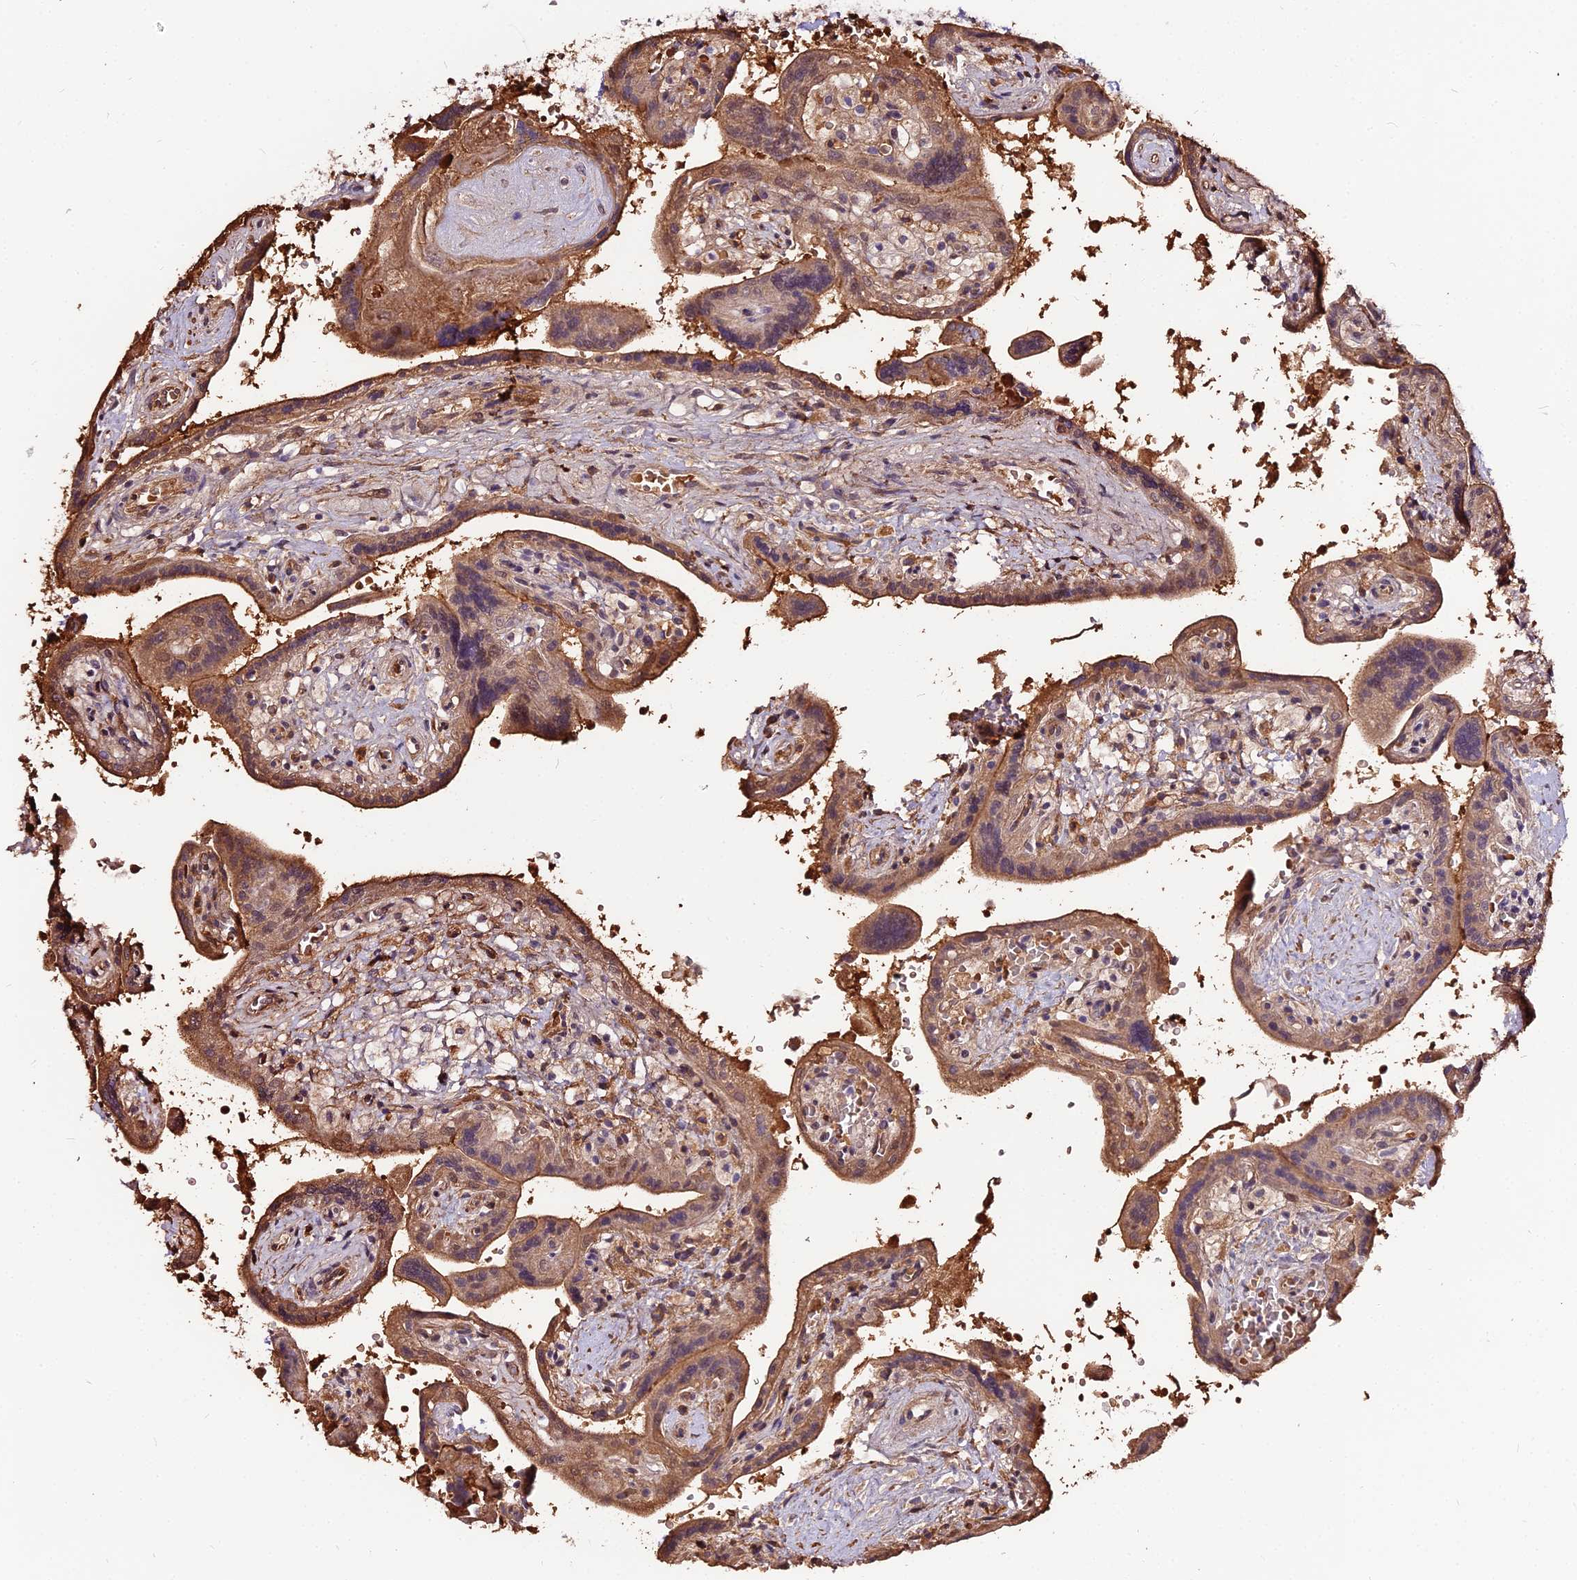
{"staining": {"intensity": "moderate", "quantity": ">75%", "location": "cytoplasmic/membranous"}, "tissue": "placenta", "cell_type": "Trophoblastic cells", "image_type": "normal", "snomed": [{"axis": "morphology", "description": "Normal tissue, NOS"}, {"axis": "topography", "description": "Placenta"}], "caption": "A brown stain shows moderate cytoplasmic/membranous expression of a protein in trophoblastic cells of benign human placenta. Using DAB (3,3'-diaminobenzidine) (brown) and hematoxylin (blue) stains, captured at high magnification using brightfield microscopy.", "gene": "ZDBF2", "patient": {"sex": "female", "age": 37}}